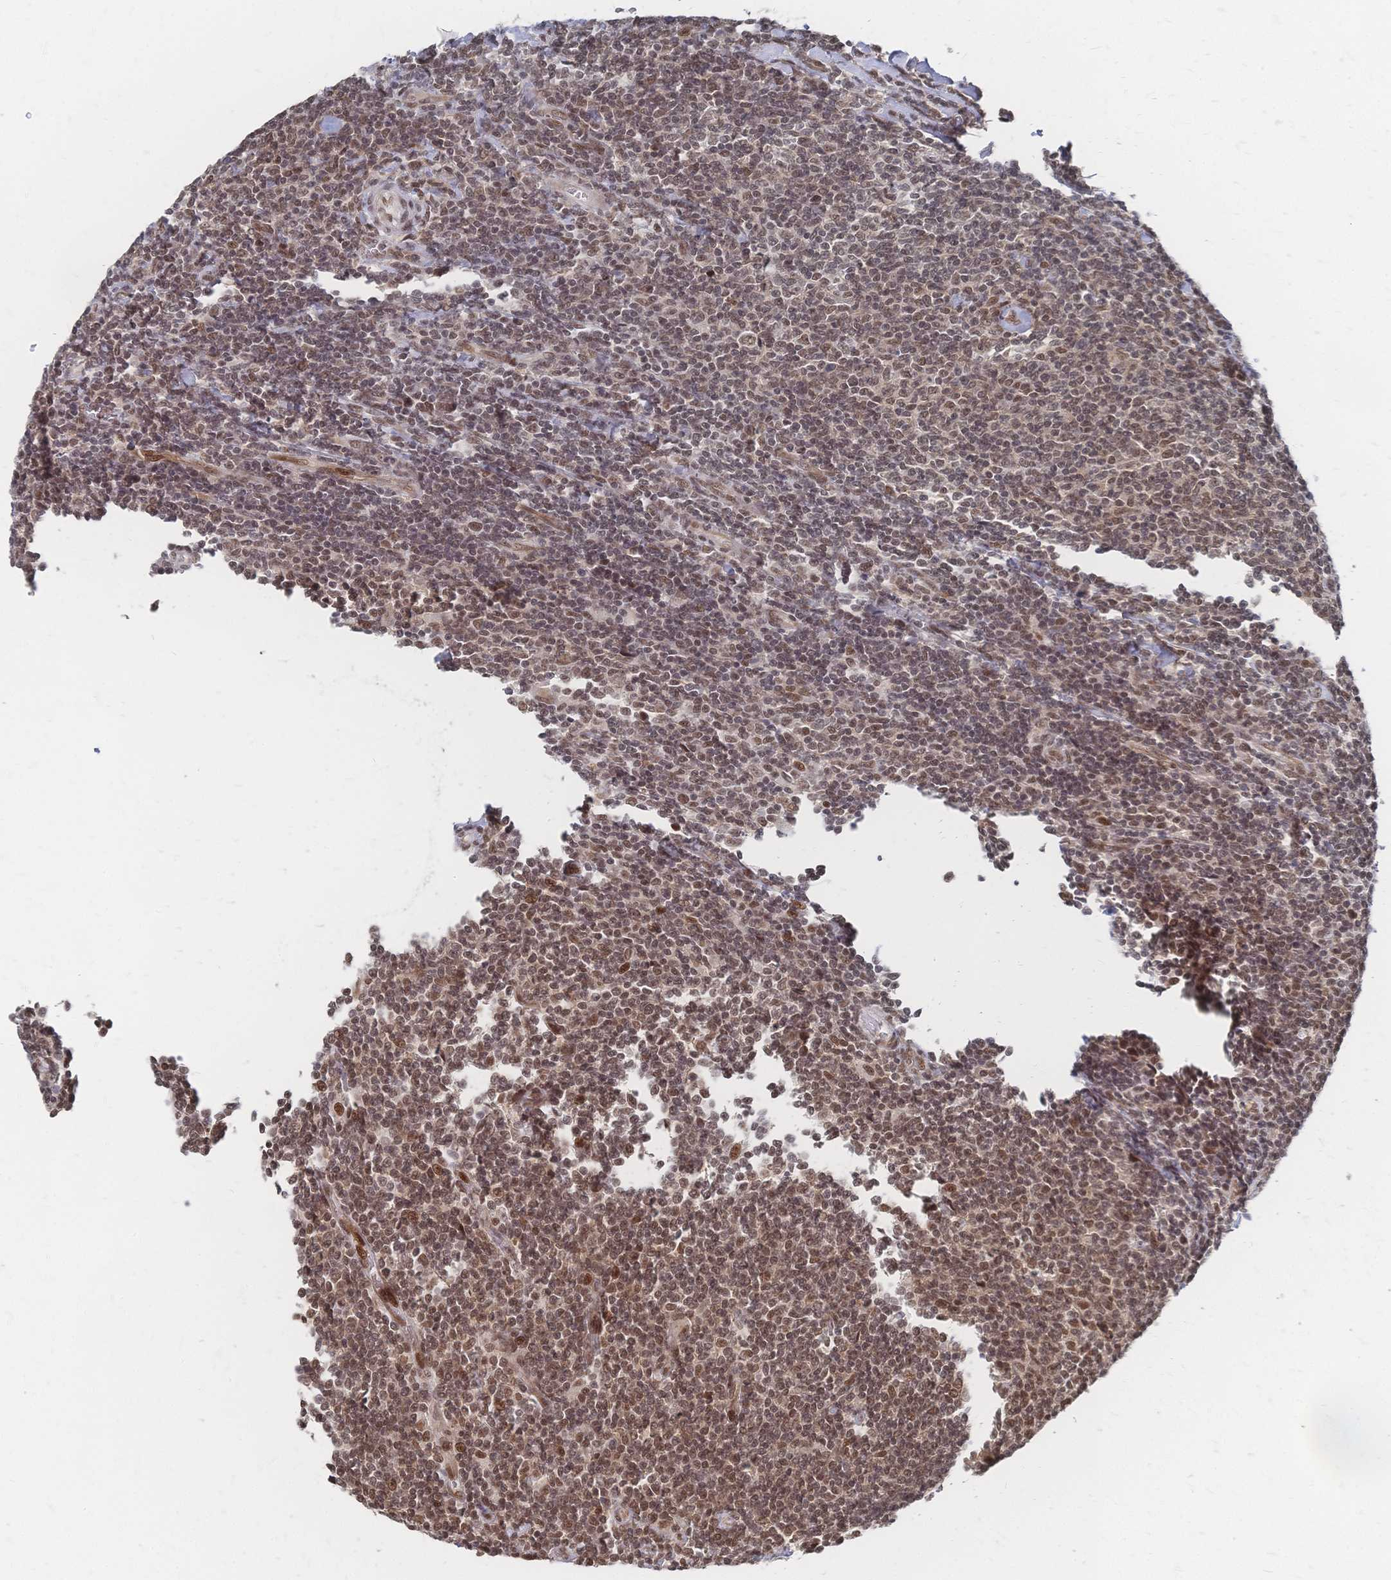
{"staining": {"intensity": "moderate", "quantity": ">75%", "location": "nuclear"}, "tissue": "lymphoma", "cell_type": "Tumor cells", "image_type": "cancer", "snomed": [{"axis": "morphology", "description": "Malignant lymphoma, non-Hodgkin's type, Low grade"}, {"axis": "topography", "description": "Lymph node"}], "caption": "Immunohistochemistry (IHC) histopathology image of neoplastic tissue: human low-grade malignant lymphoma, non-Hodgkin's type stained using immunohistochemistry reveals medium levels of moderate protein expression localized specifically in the nuclear of tumor cells, appearing as a nuclear brown color.", "gene": "NELFA", "patient": {"sex": "male", "age": 52}}